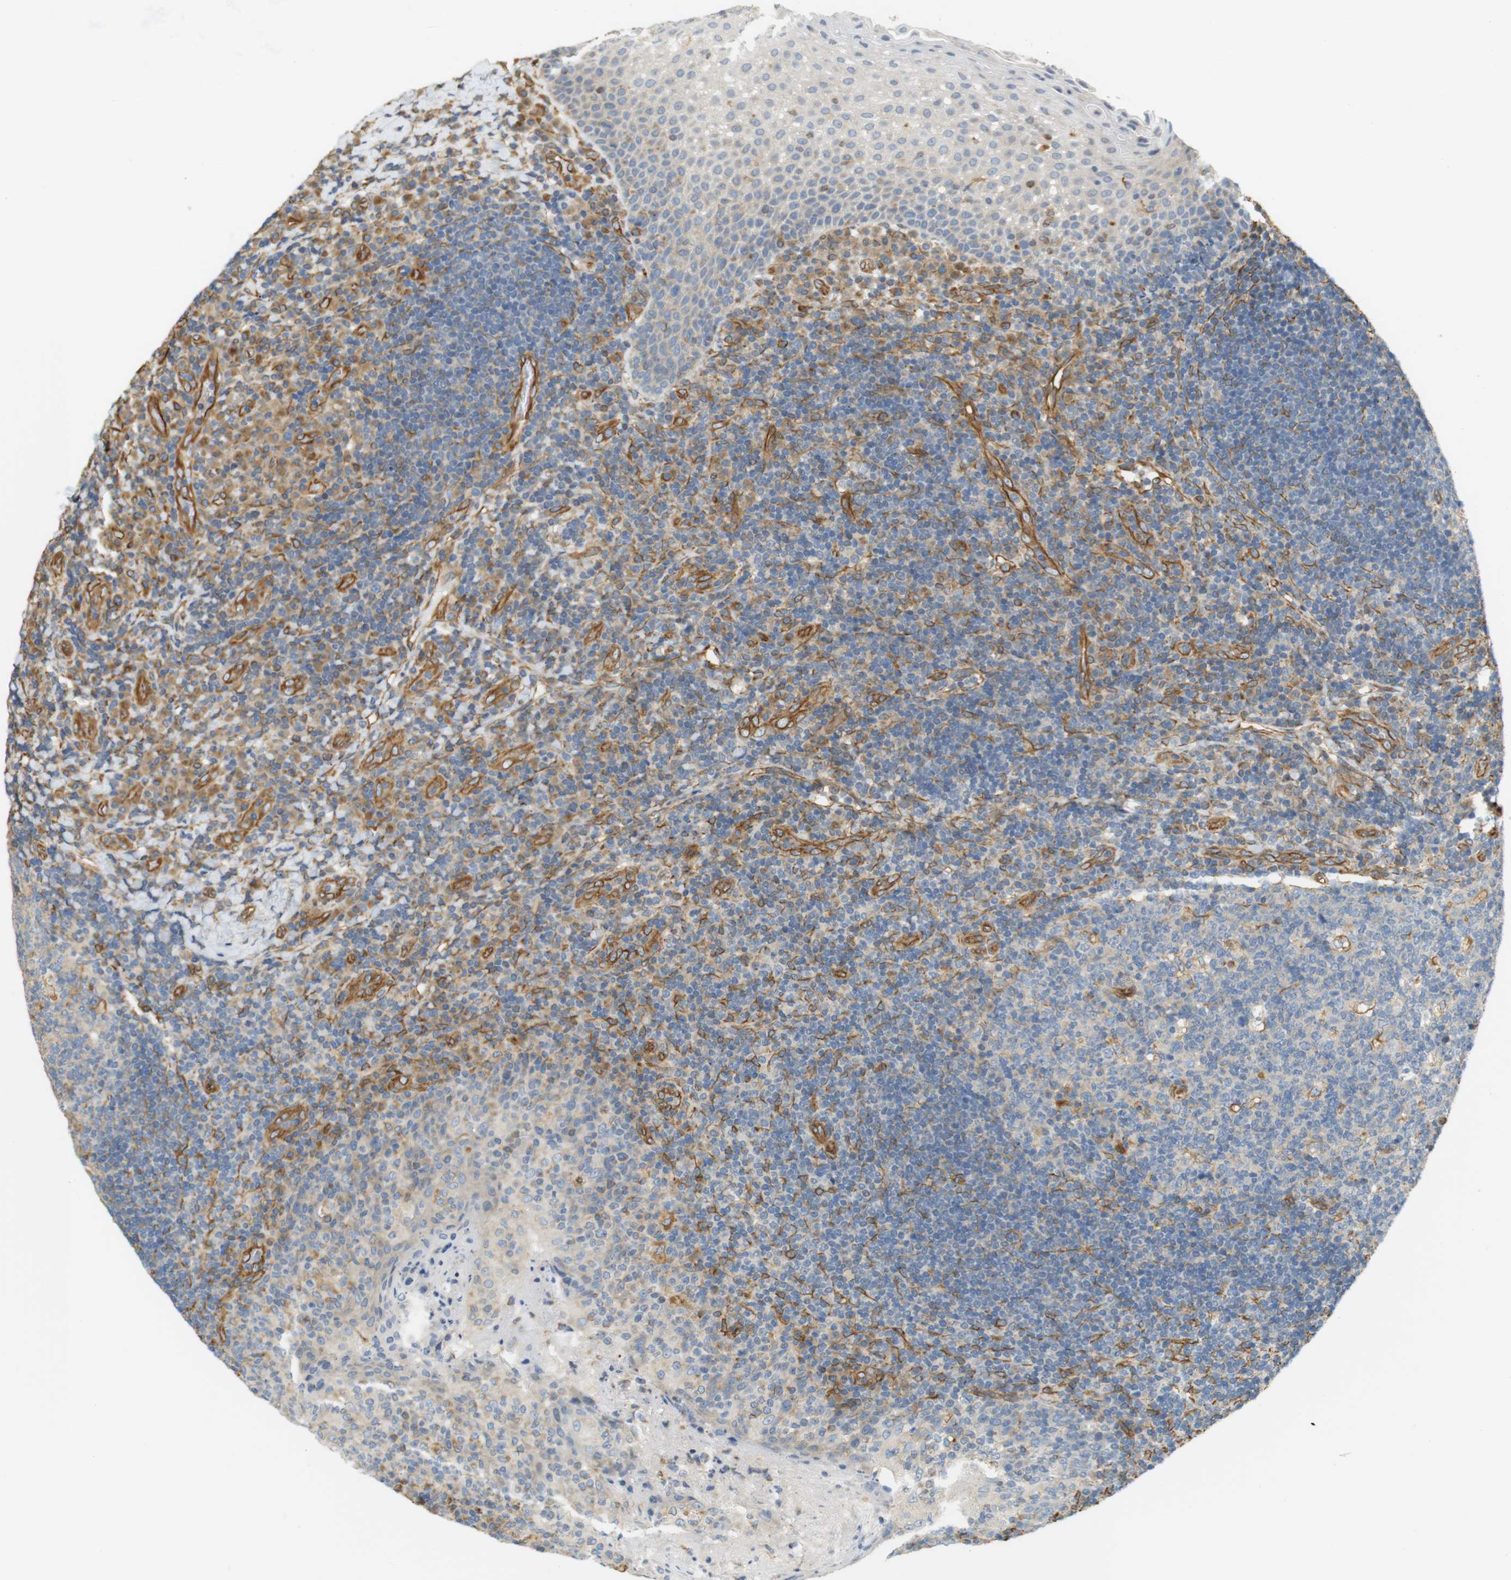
{"staining": {"intensity": "moderate", "quantity": "<25%", "location": "cytoplasmic/membranous"}, "tissue": "tonsil", "cell_type": "Germinal center cells", "image_type": "normal", "snomed": [{"axis": "morphology", "description": "Normal tissue, NOS"}, {"axis": "topography", "description": "Tonsil"}], "caption": "A brown stain labels moderate cytoplasmic/membranous expression of a protein in germinal center cells of unremarkable tonsil. (DAB (3,3'-diaminobenzidine) IHC, brown staining for protein, blue staining for nuclei).", "gene": "CYTH3", "patient": {"sex": "male", "age": 17}}